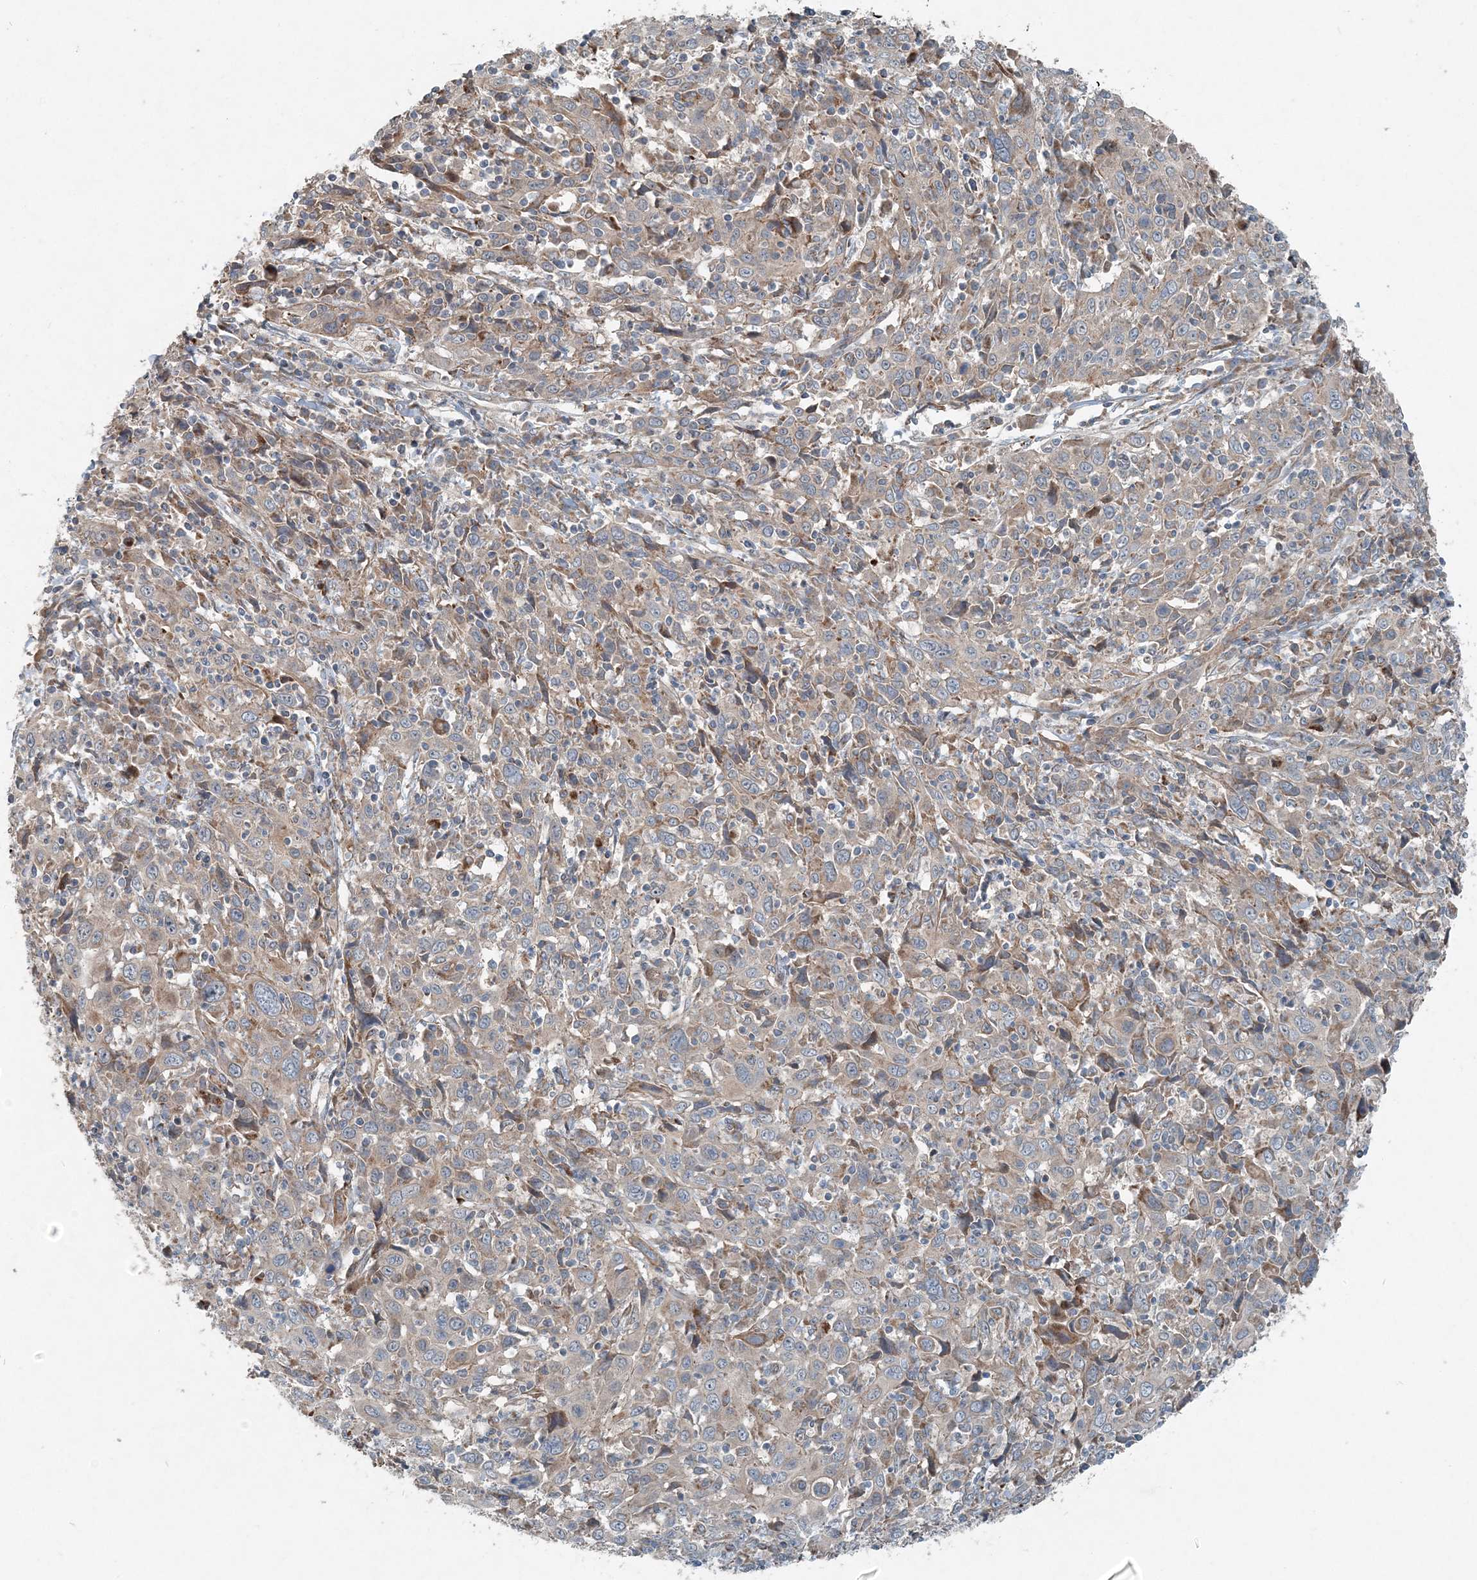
{"staining": {"intensity": "weak", "quantity": "<25%", "location": "cytoplasmic/membranous"}, "tissue": "cervical cancer", "cell_type": "Tumor cells", "image_type": "cancer", "snomed": [{"axis": "morphology", "description": "Squamous cell carcinoma, NOS"}, {"axis": "topography", "description": "Cervix"}], "caption": "This is an IHC micrograph of cervical cancer. There is no expression in tumor cells.", "gene": "INTU", "patient": {"sex": "female", "age": 46}}